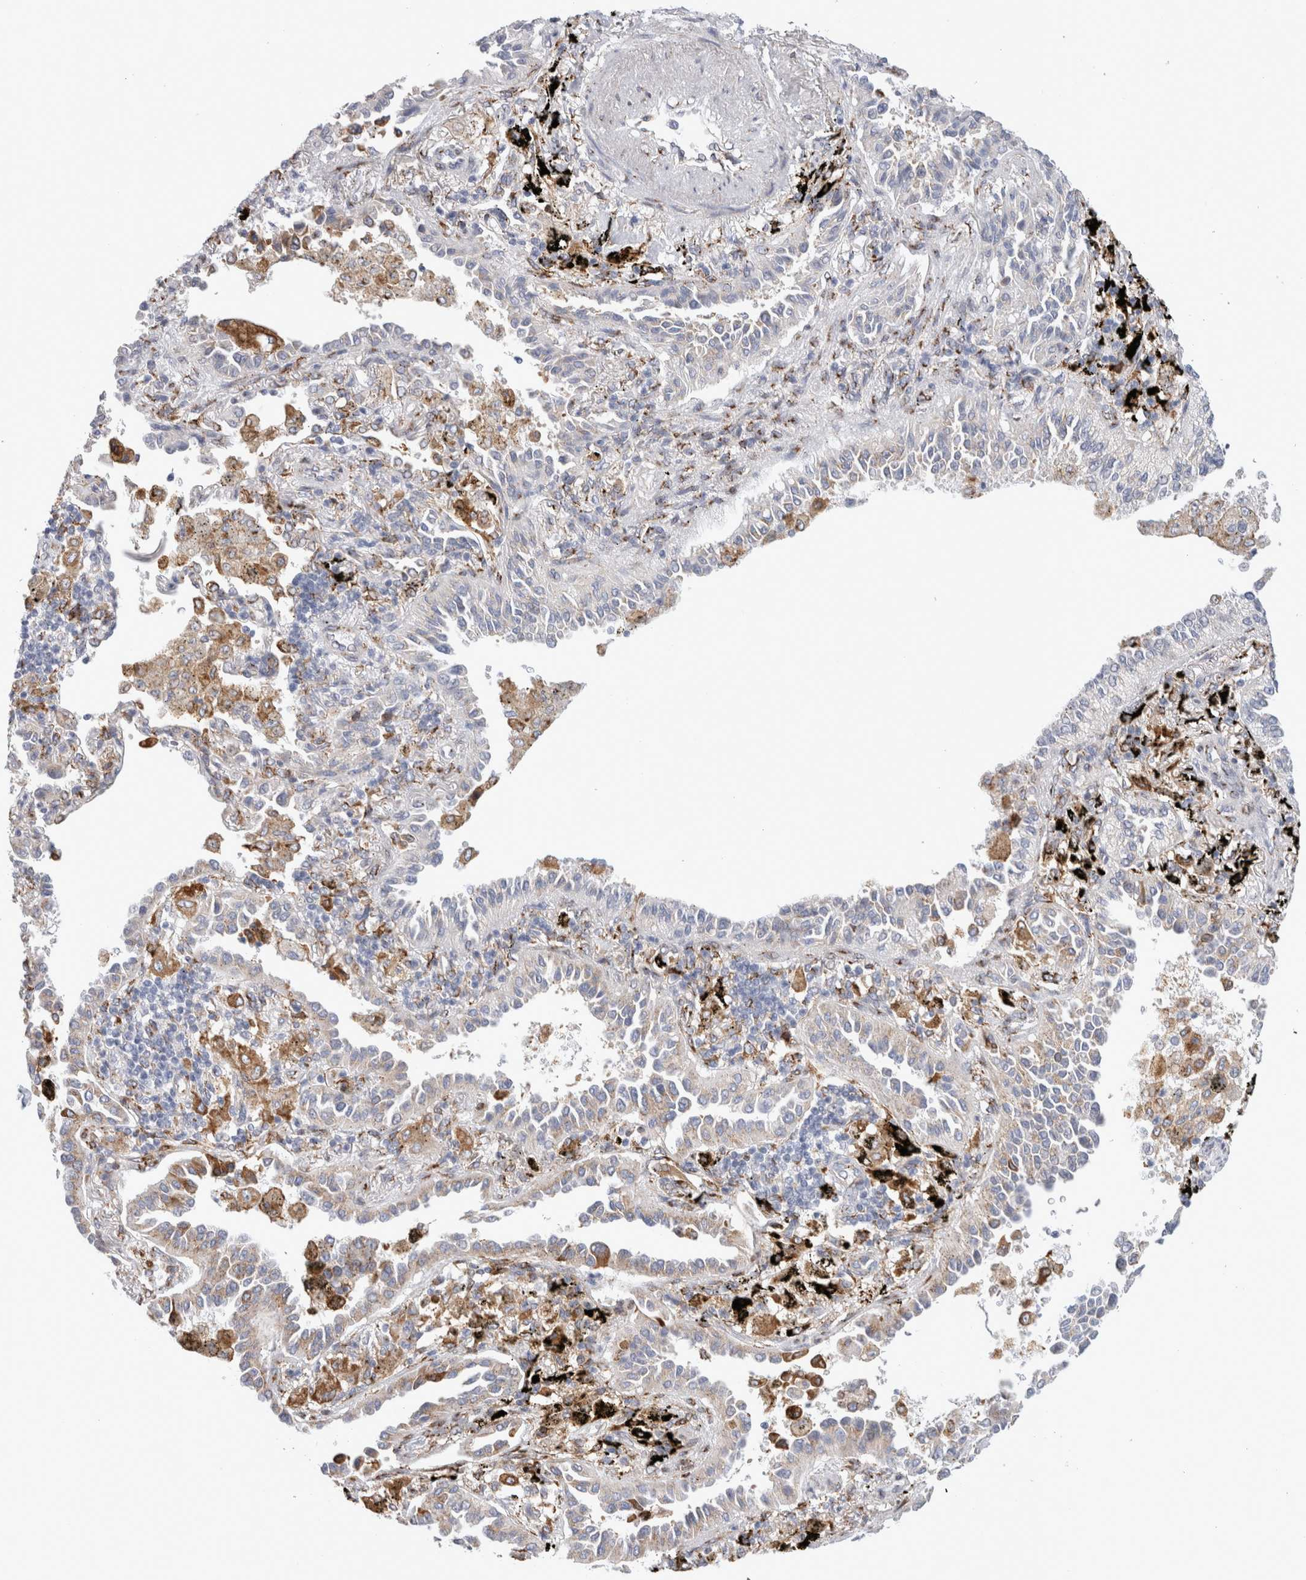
{"staining": {"intensity": "moderate", "quantity": "<25%", "location": "cytoplasmic/membranous"}, "tissue": "lung cancer", "cell_type": "Tumor cells", "image_type": "cancer", "snomed": [{"axis": "morphology", "description": "Normal tissue, NOS"}, {"axis": "morphology", "description": "Adenocarcinoma, NOS"}, {"axis": "topography", "description": "Lung"}], "caption": "High-power microscopy captured an immunohistochemistry (IHC) micrograph of lung cancer, revealing moderate cytoplasmic/membranous staining in approximately <25% of tumor cells.", "gene": "MCFD2", "patient": {"sex": "male", "age": 59}}